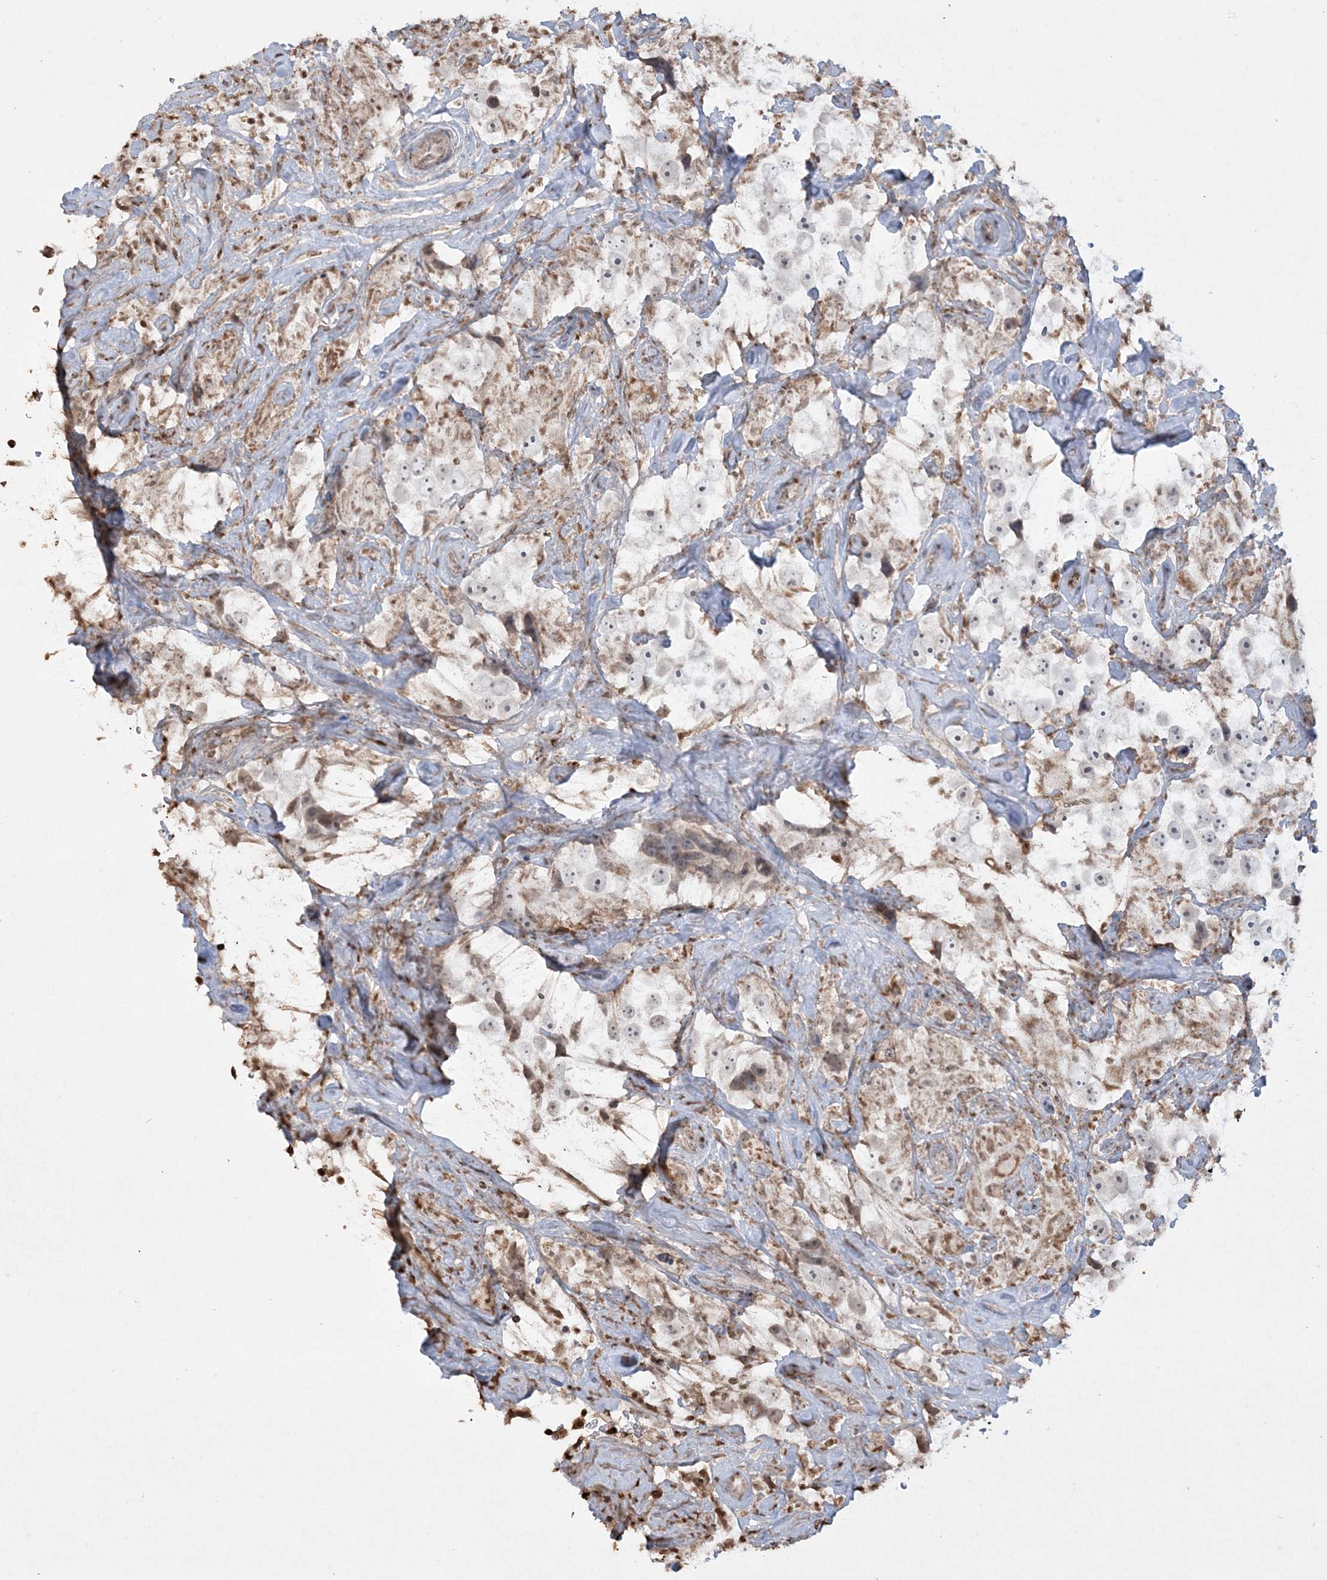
{"staining": {"intensity": "weak", "quantity": "<25%", "location": "cytoplasmic/membranous"}, "tissue": "testis cancer", "cell_type": "Tumor cells", "image_type": "cancer", "snomed": [{"axis": "morphology", "description": "Seminoma, NOS"}, {"axis": "topography", "description": "Testis"}], "caption": "There is no significant positivity in tumor cells of testis cancer (seminoma).", "gene": "TTC7A", "patient": {"sex": "male", "age": 49}}